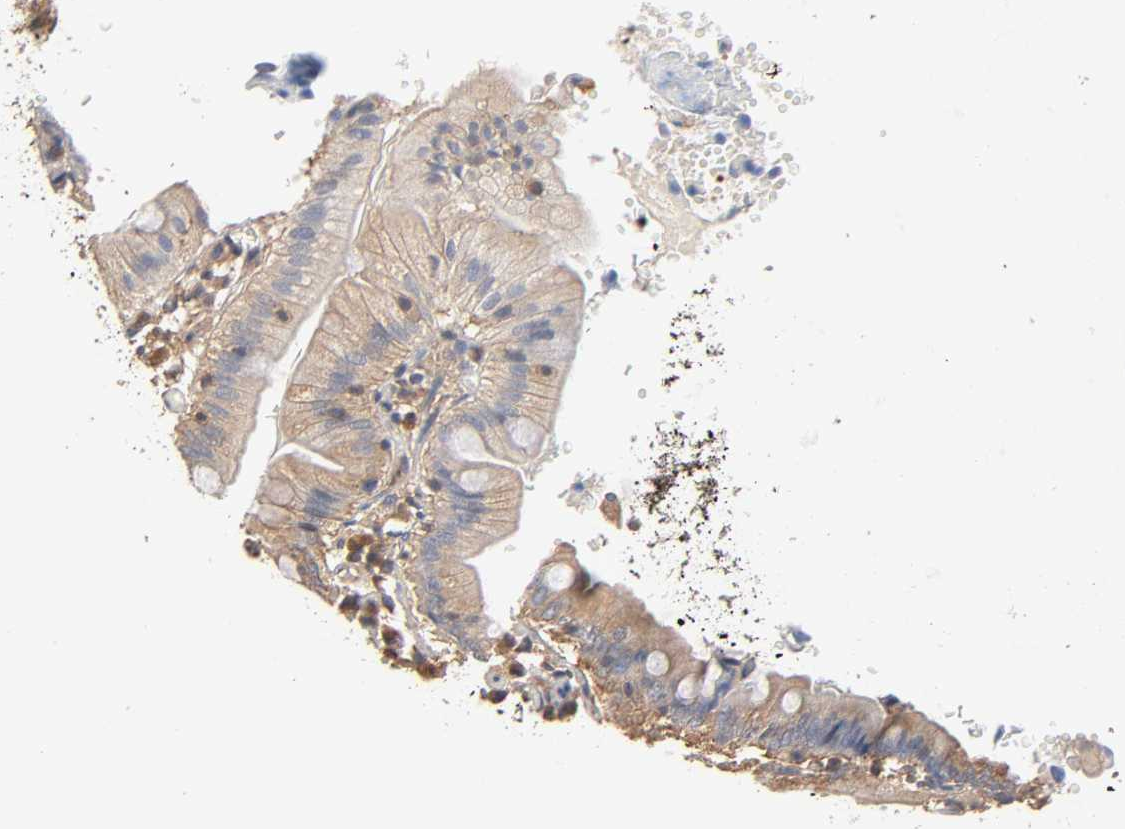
{"staining": {"intensity": "weak", "quantity": "<25%", "location": "cytoplasmic/membranous"}, "tissue": "small intestine", "cell_type": "Glandular cells", "image_type": "normal", "snomed": [{"axis": "morphology", "description": "Normal tissue, NOS"}, {"axis": "topography", "description": "Small intestine"}], "caption": "Image shows no significant protein staining in glandular cells of benign small intestine. (DAB immunohistochemistry (IHC) with hematoxylin counter stain).", "gene": "ALDOA", "patient": {"sex": "male", "age": 71}}